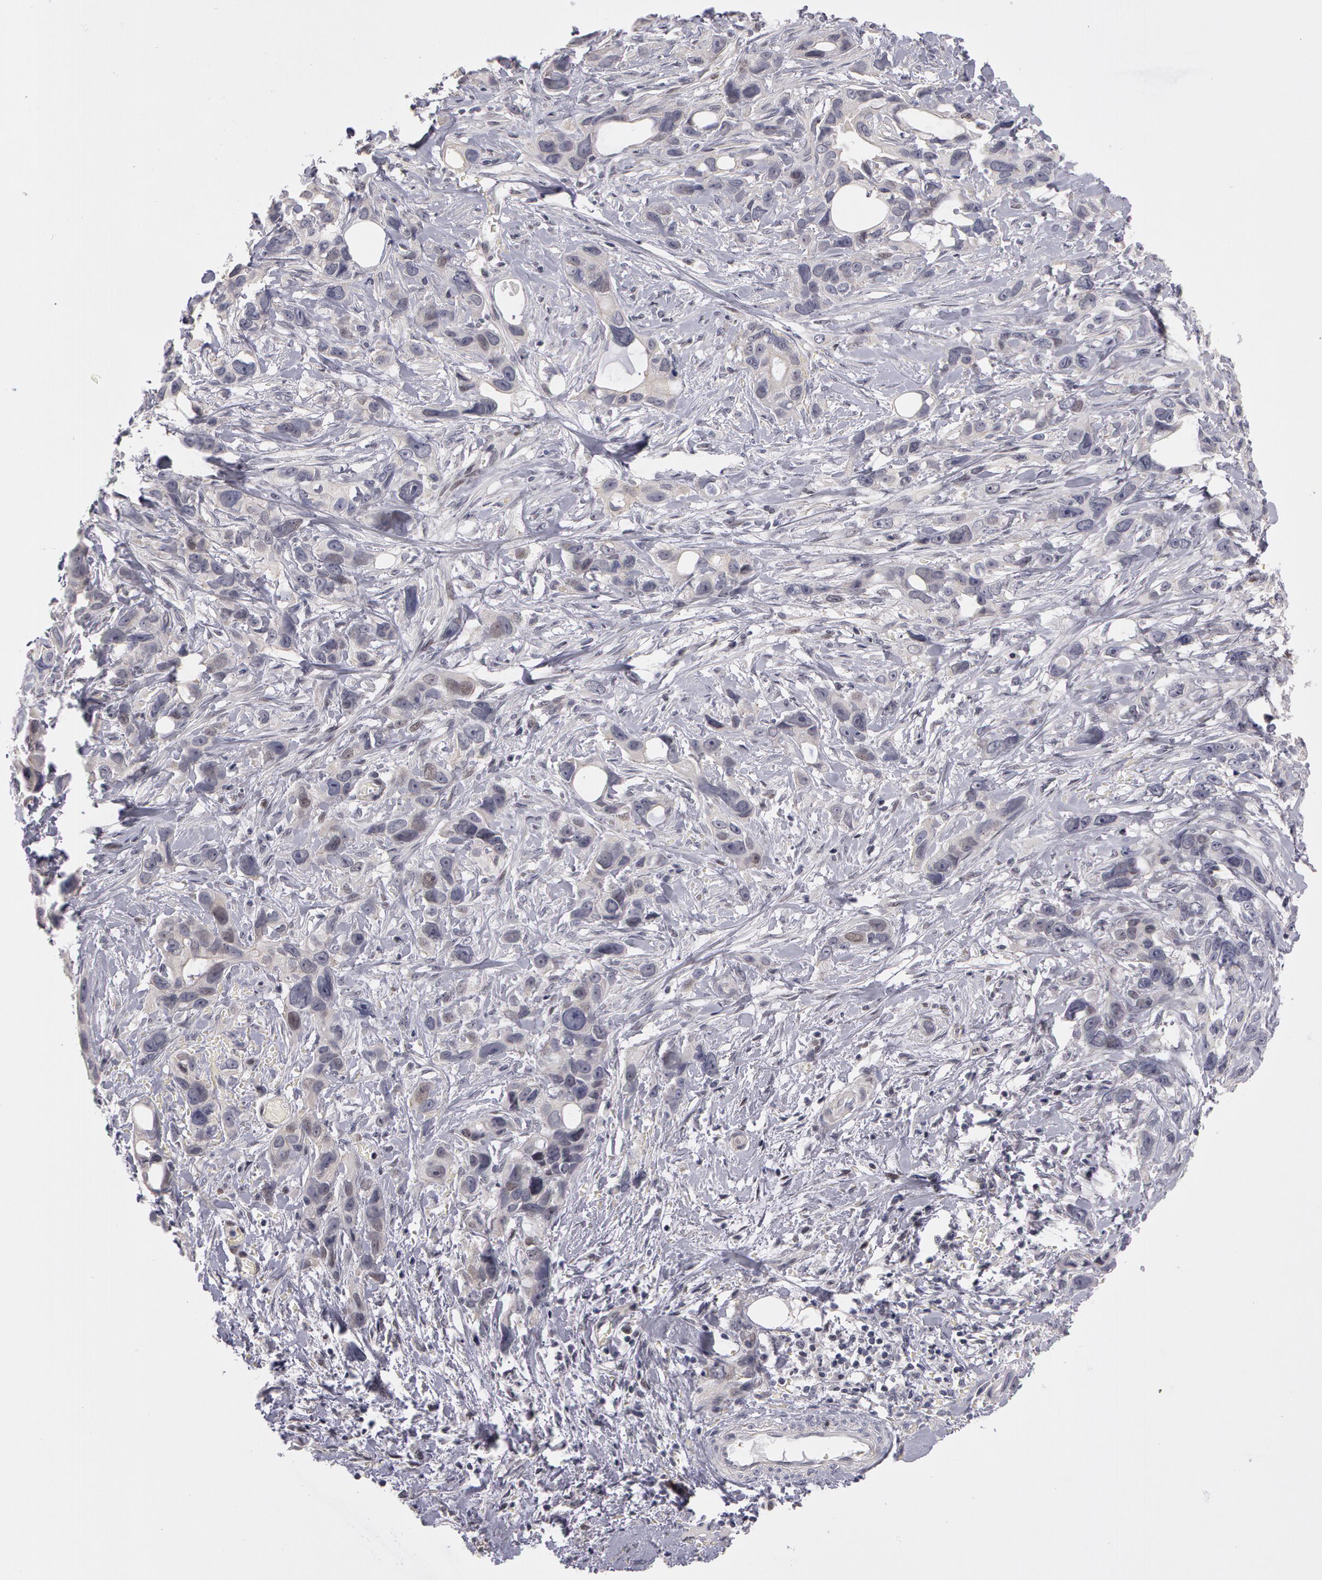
{"staining": {"intensity": "negative", "quantity": "none", "location": "none"}, "tissue": "stomach cancer", "cell_type": "Tumor cells", "image_type": "cancer", "snomed": [{"axis": "morphology", "description": "Adenocarcinoma, NOS"}, {"axis": "topography", "description": "Stomach, upper"}], "caption": "Histopathology image shows no significant protein positivity in tumor cells of stomach cancer.", "gene": "PRICKLE1", "patient": {"sex": "male", "age": 47}}